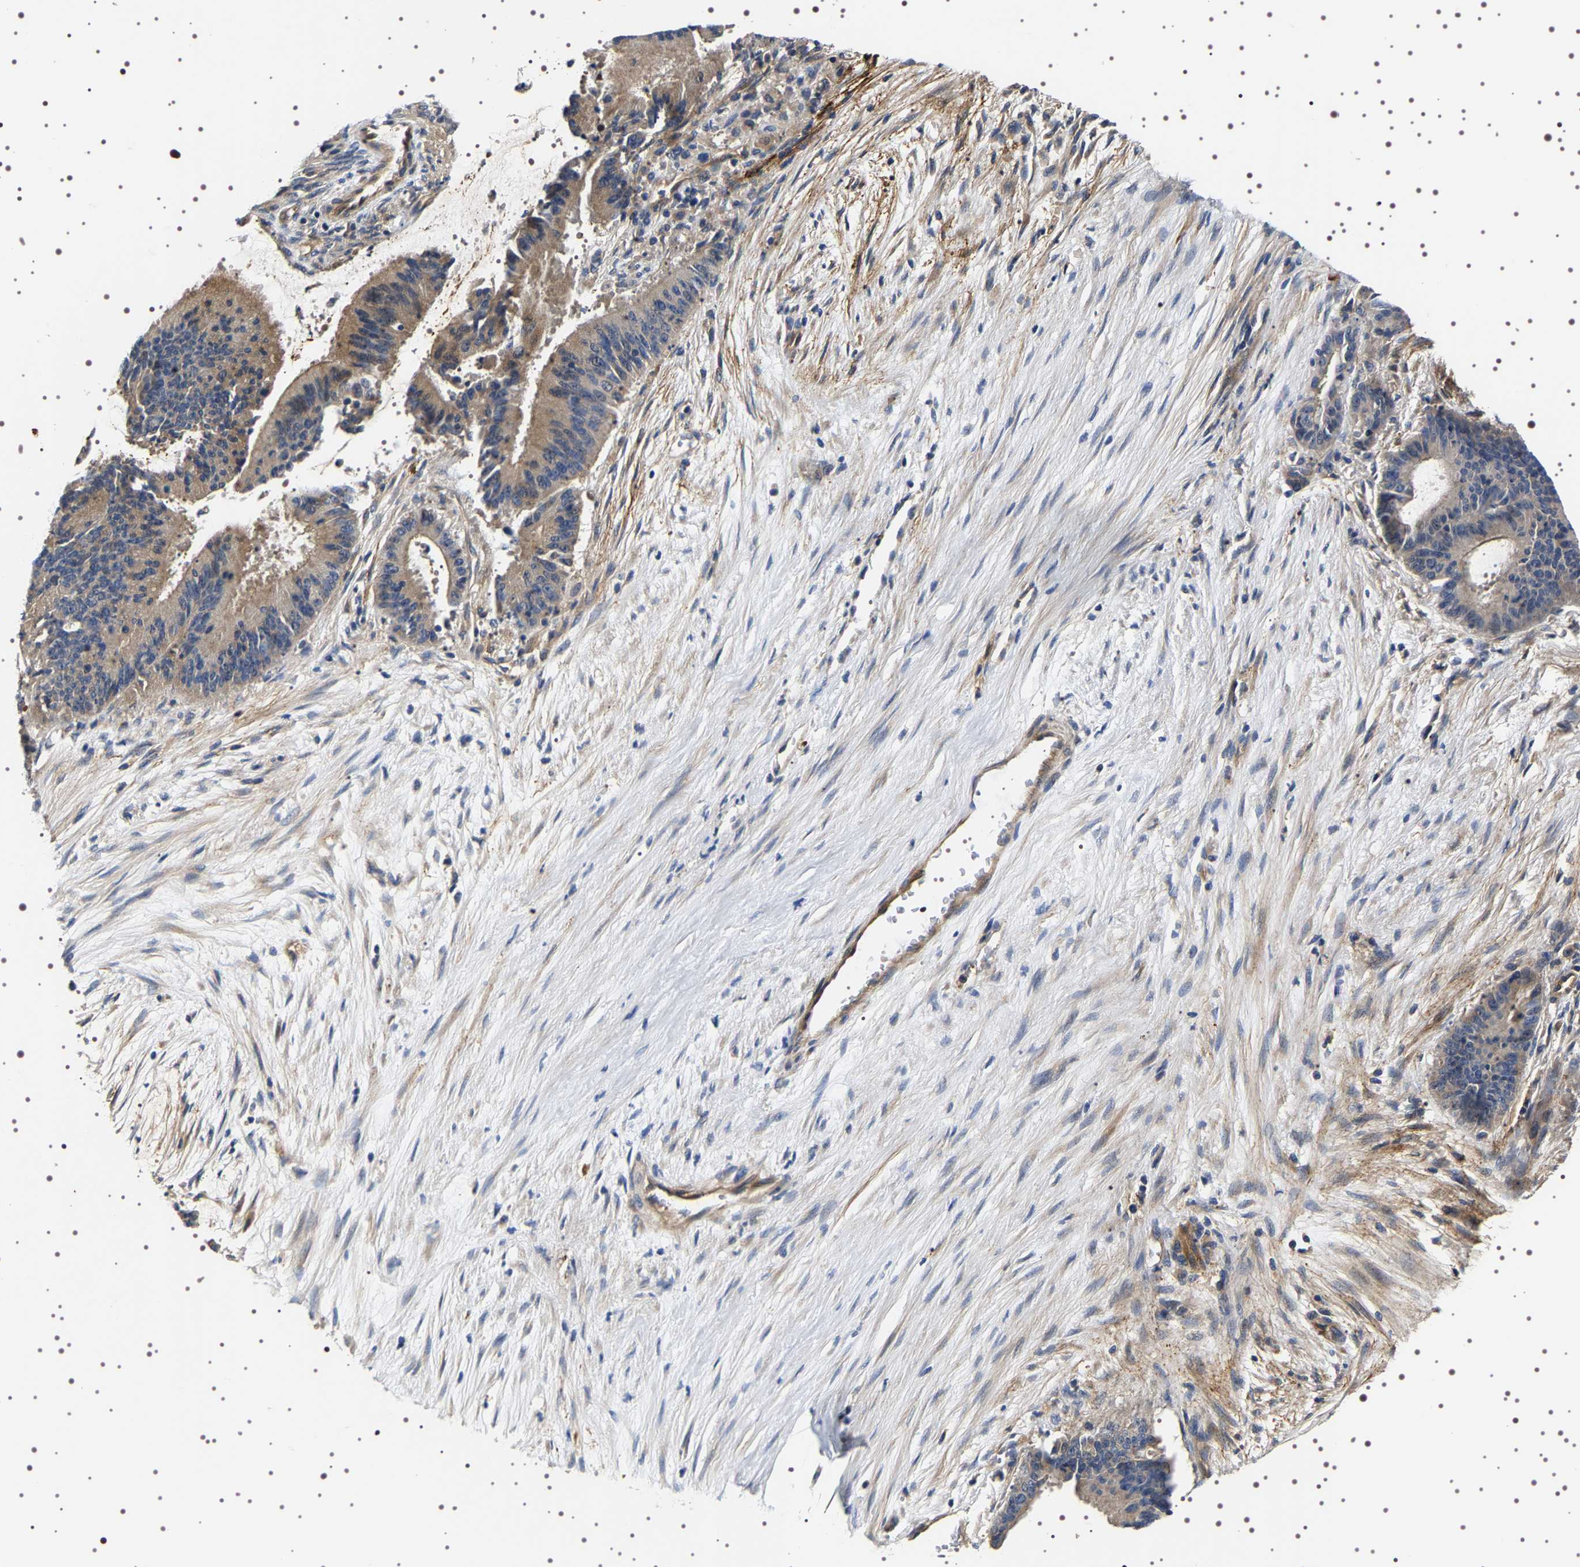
{"staining": {"intensity": "weak", "quantity": "25%-75%", "location": "cytoplasmic/membranous"}, "tissue": "liver cancer", "cell_type": "Tumor cells", "image_type": "cancer", "snomed": [{"axis": "morphology", "description": "Cholangiocarcinoma"}, {"axis": "topography", "description": "Liver"}], "caption": "IHC (DAB (3,3'-diaminobenzidine)) staining of cholangiocarcinoma (liver) reveals weak cytoplasmic/membranous protein positivity in about 25%-75% of tumor cells. (Brightfield microscopy of DAB IHC at high magnification).", "gene": "ALPL", "patient": {"sex": "female", "age": 73}}